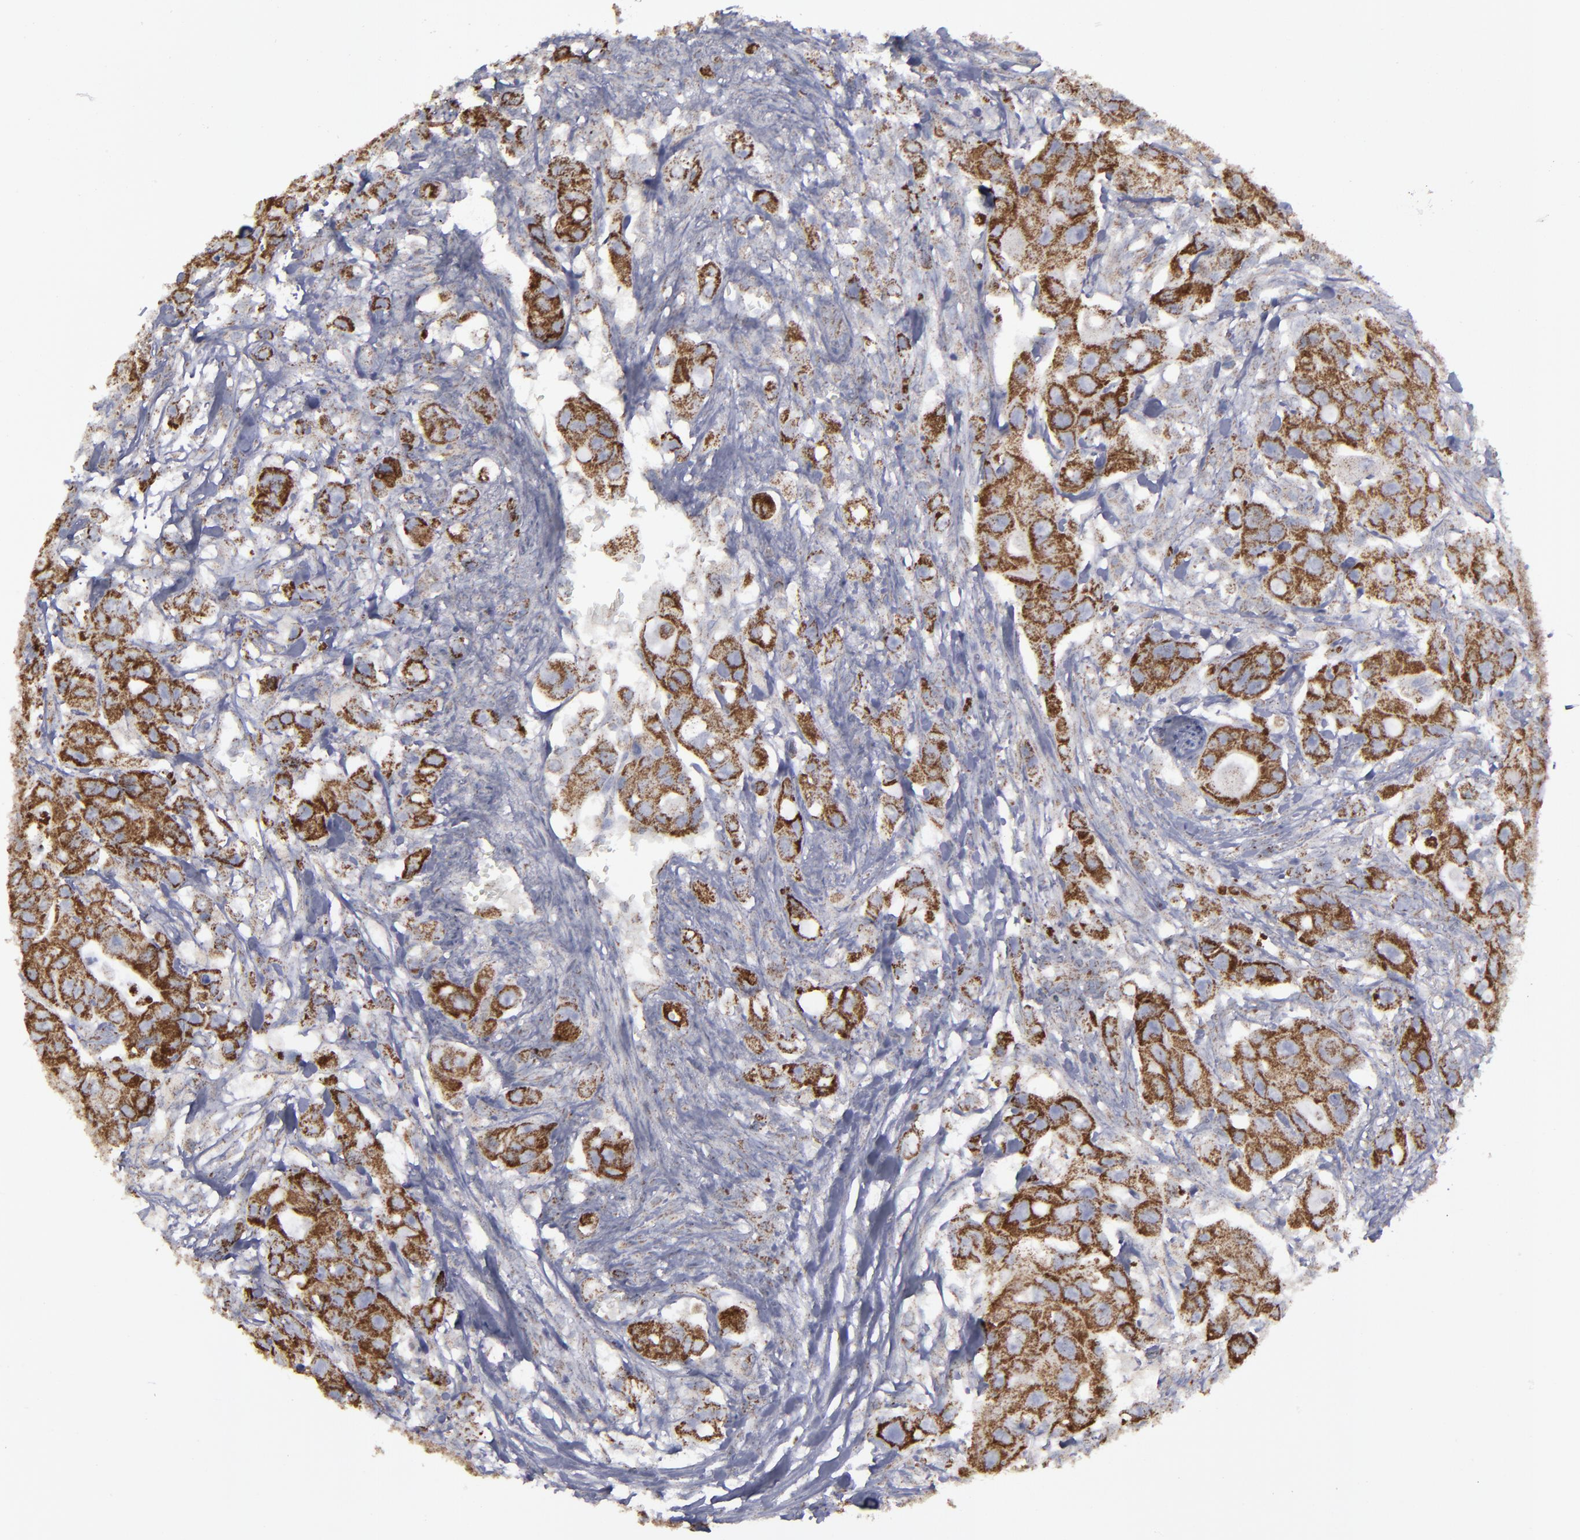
{"staining": {"intensity": "strong", "quantity": ">75%", "location": "cytoplasmic/membranous"}, "tissue": "colorectal cancer", "cell_type": "Tumor cells", "image_type": "cancer", "snomed": [{"axis": "morphology", "description": "Adenocarcinoma, NOS"}, {"axis": "topography", "description": "Colon"}], "caption": "Human adenocarcinoma (colorectal) stained for a protein (brown) shows strong cytoplasmic/membranous positive expression in approximately >75% of tumor cells.", "gene": "MYOM2", "patient": {"sex": "female", "age": 46}}